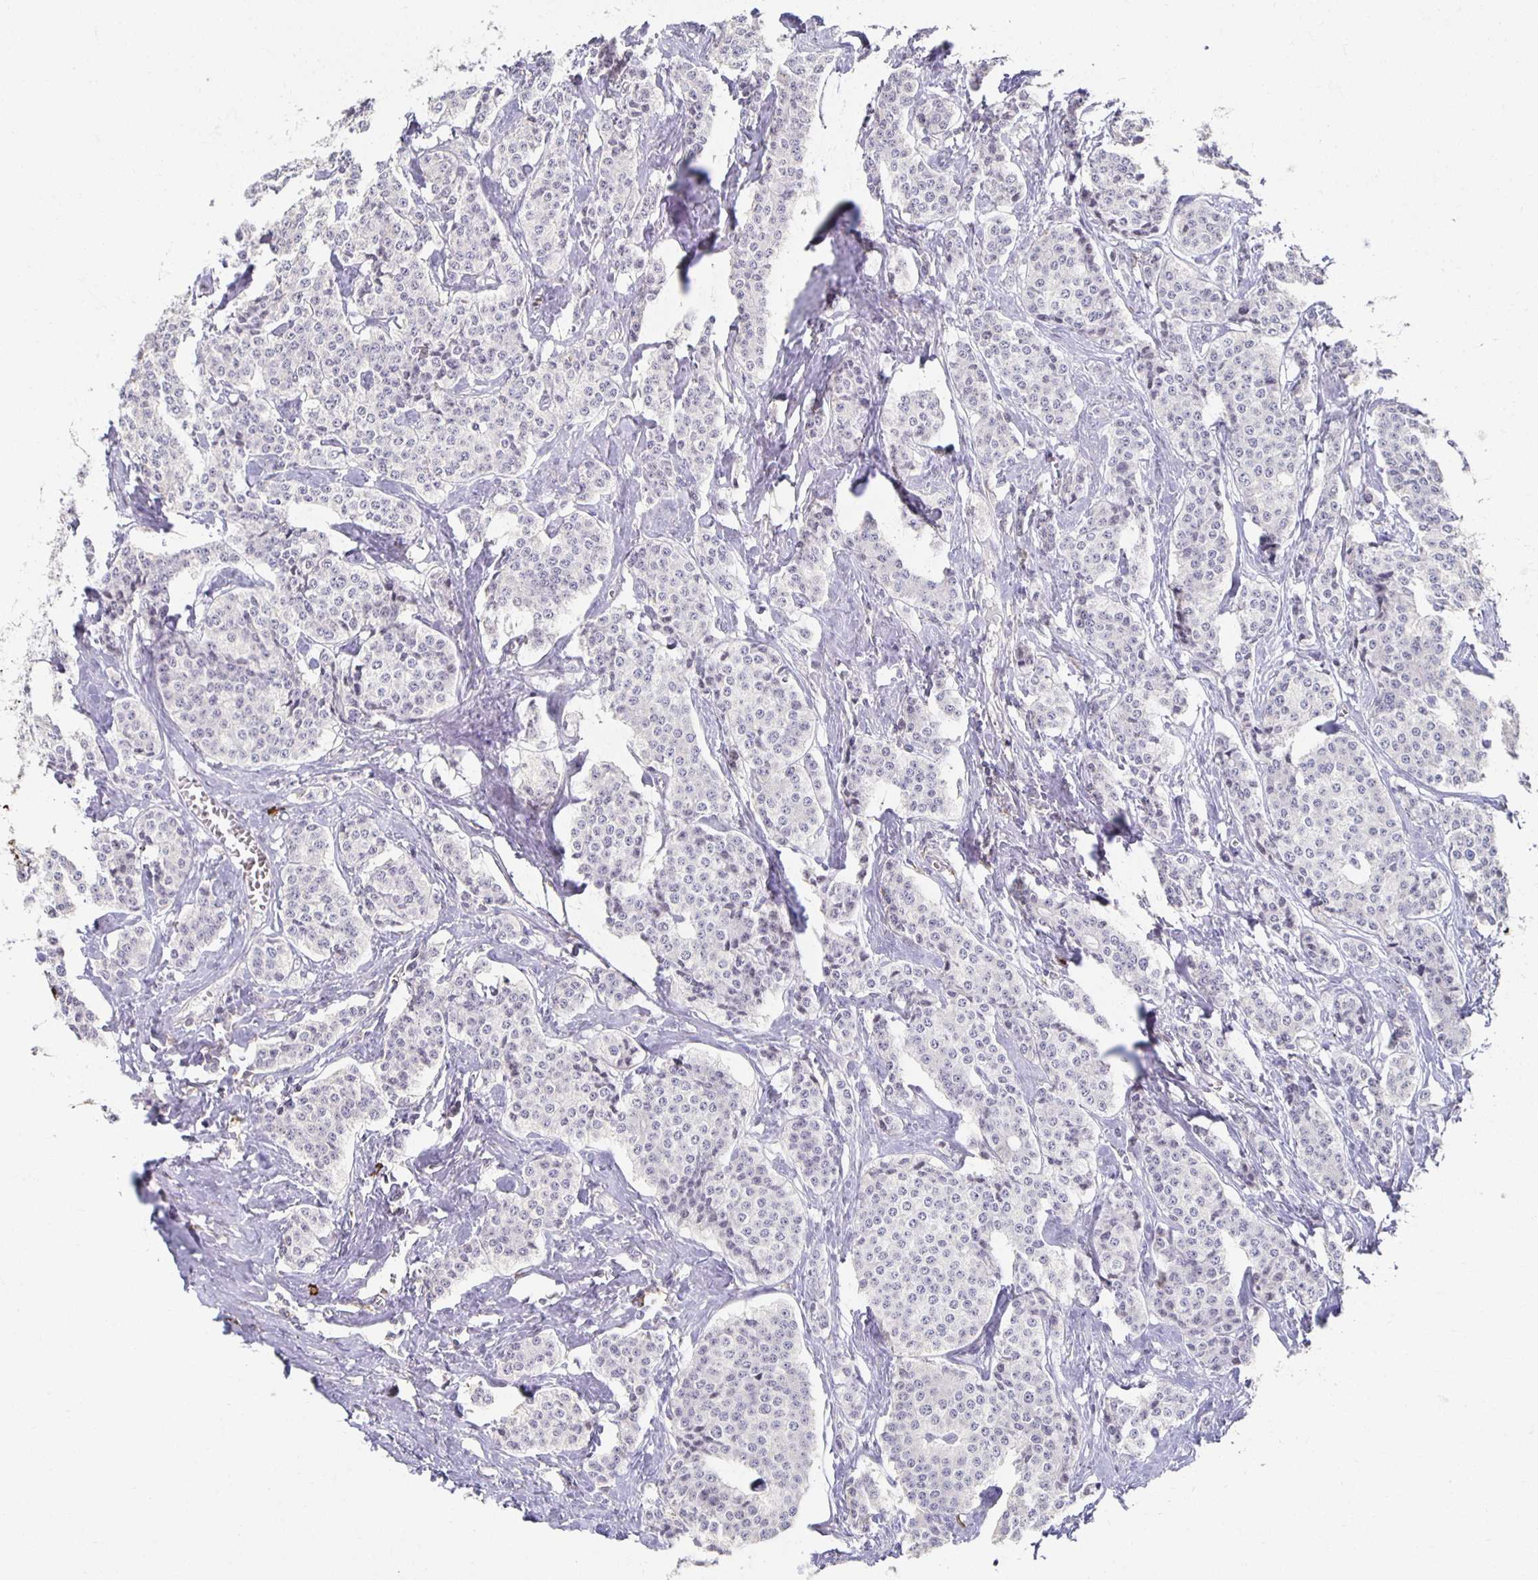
{"staining": {"intensity": "negative", "quantity": "none", "location": "none"}, "tissue": "carcinoid", "cell_type": "Tumor cells", "image_type": "cancer", "snomed": [{"axis": "morphology", "description": "Carcinoid, malignant, NOS"}, {"axis": "topography", "description": "Small intestine"}], "caption": "Tumor cells show no significant staining in carcinoid (malignant). Brightfield microscopy of IHC stained with DAB (brown) and hematoxylin (blue), captured at high magnification.", "gene": "ZNF692", "patient": {"sex": "female", "age": 64}}